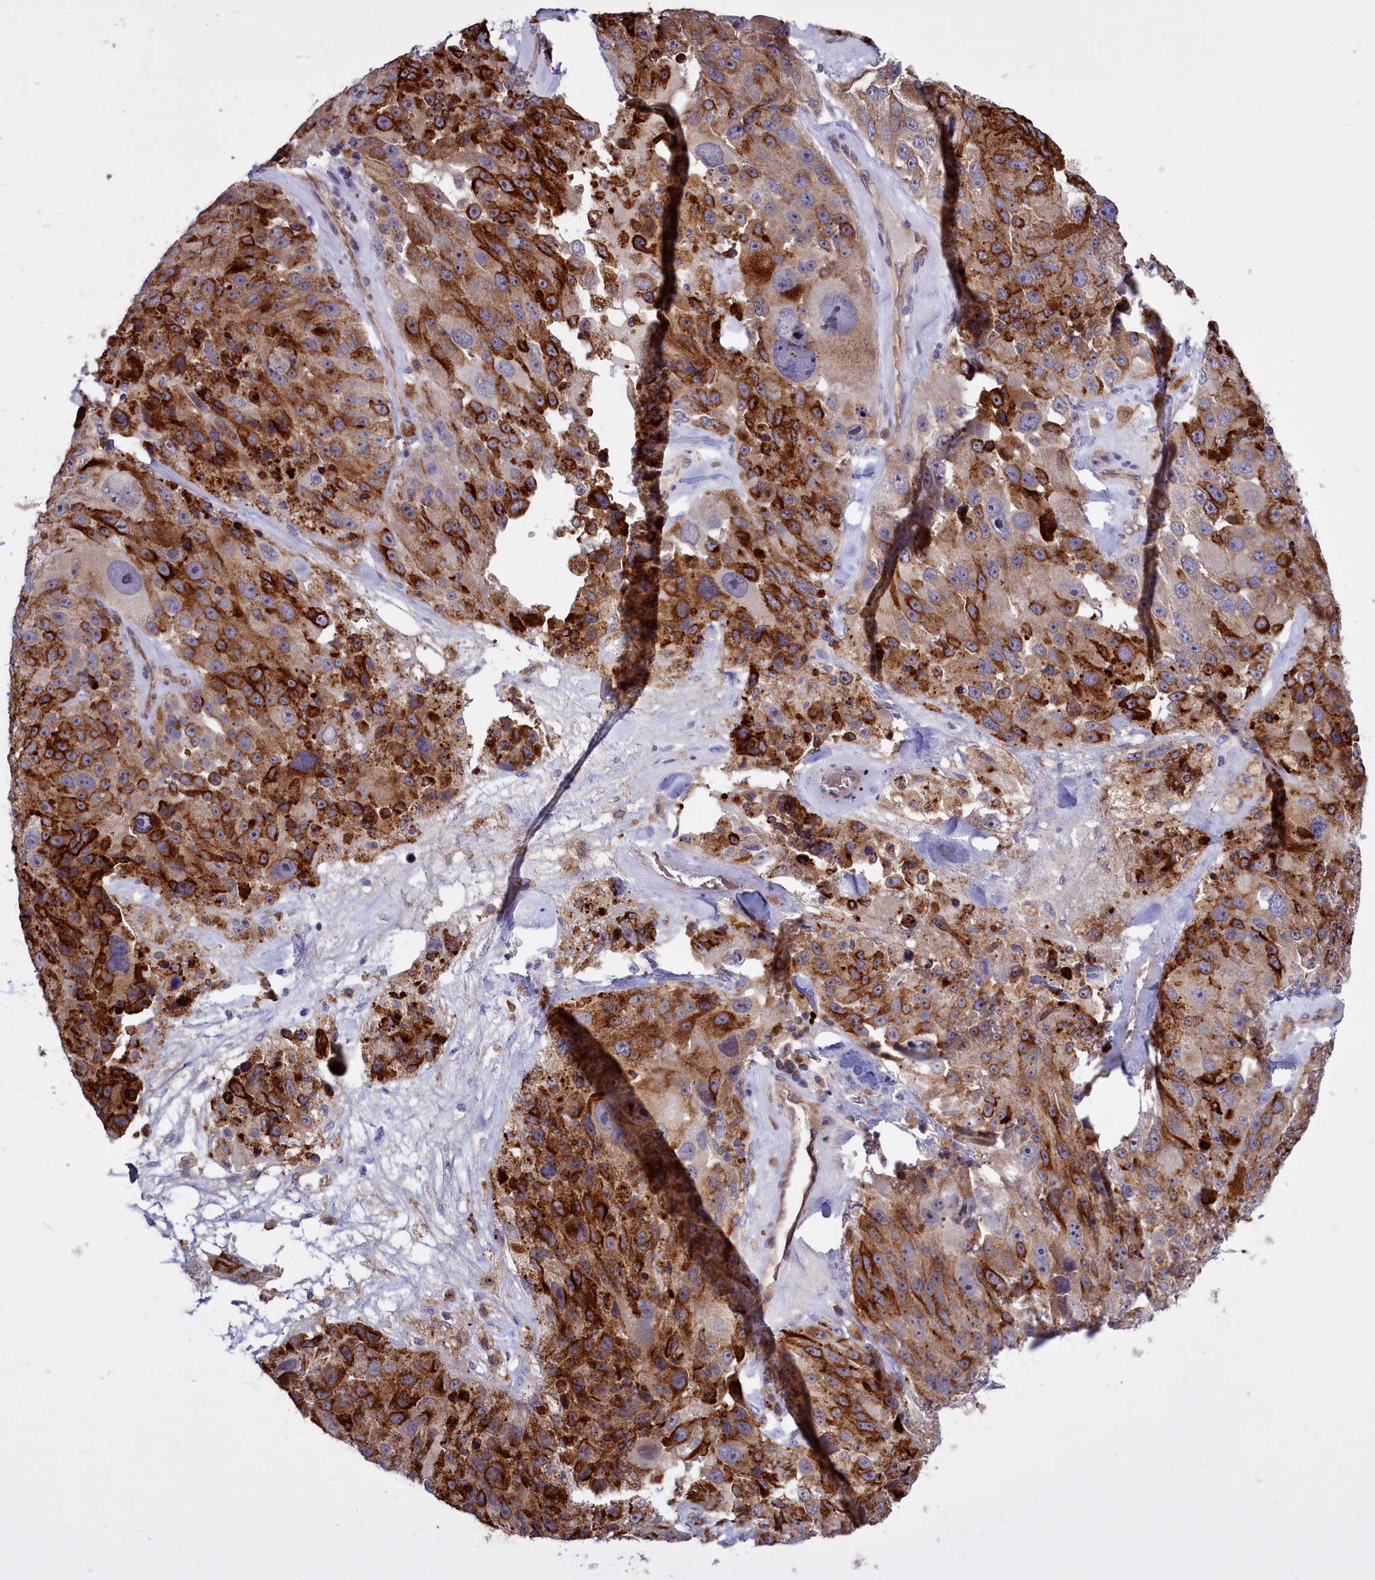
{"staining": {"intensity": "strong", "quantity": "25%-75%", "location": "cytoplasmic/membranous"}, "tissue": "melanoma", "cell_type": "Tumor cells", "image_type": "cancer", "snomed": [{"axis": "morphology", "description": "Malignant melanoma, Metastatic site"}, {"axis": "topography", "description": "Lymph node"}], "caption": "Protein staining of malignant melanoma (metastatic site) tissue displays strong cytoplasmic/membranous expression in approximately 25%-75% of tumor cells.", "gene": "RAPGEF4", "patient": {"sex": "male", "age": 62}}